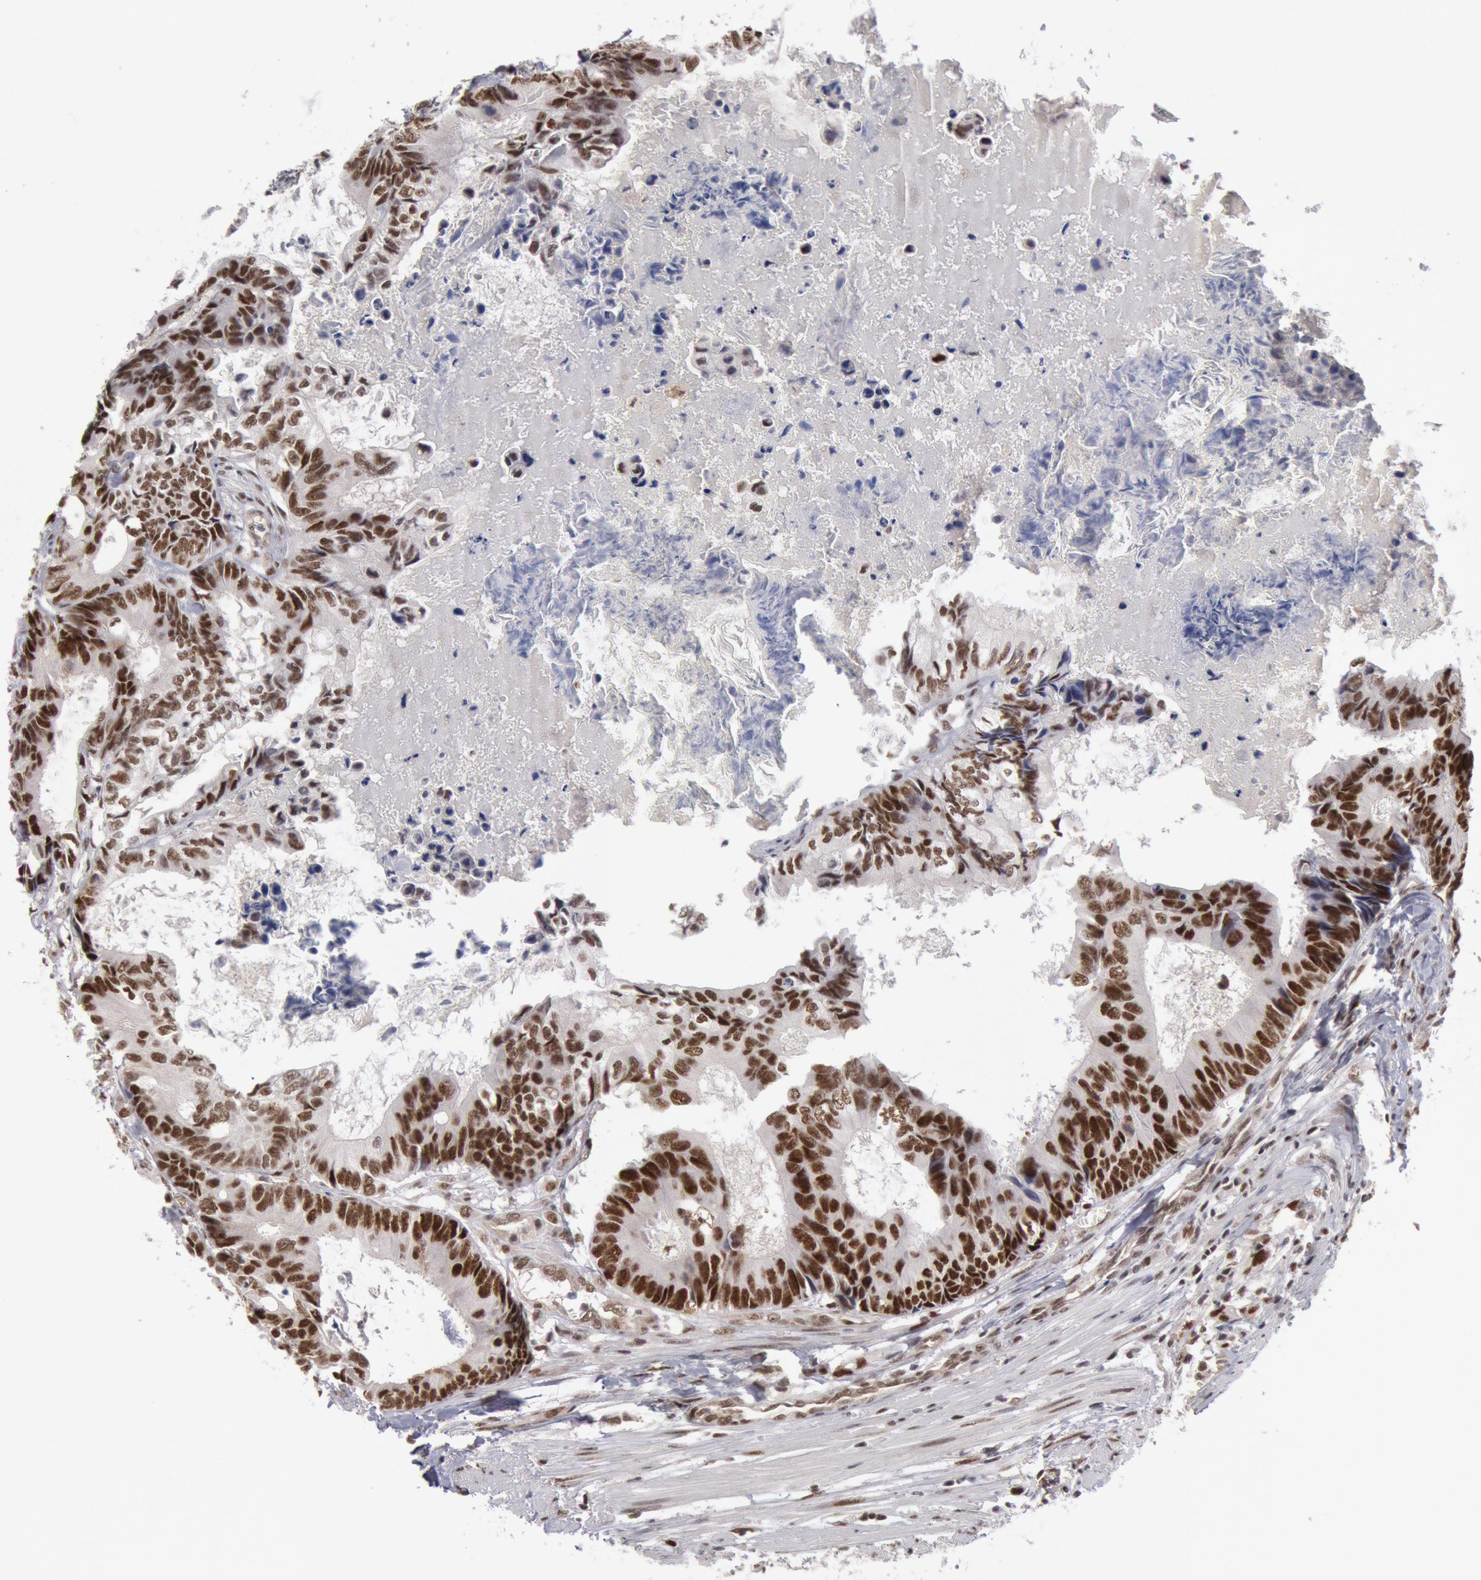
{"staining": {"intensity": "strong", "quantity": ">75%", "location": "nuclear"}, "tissue": "colorectal cancer", "cell_type": "Tumor cells", "image_type": "cancer", "snomed": [{"axis": "morphology", "description": "Adenocarcinoma, NOS"}, {"axis": "topography", "description": "Rectum"}], "caption": "Colorectal adenocarcinoma tissue exhibits strong nuclear staining in approximately >75% of tumor cells, visualized by immunohistochemistry. Immunohistochemistry (ihc) stains the protein in brown and the nuclei are stained blue.", "gene": "PPP4R3B", "patient": {"sex": "female", "age": 98}}